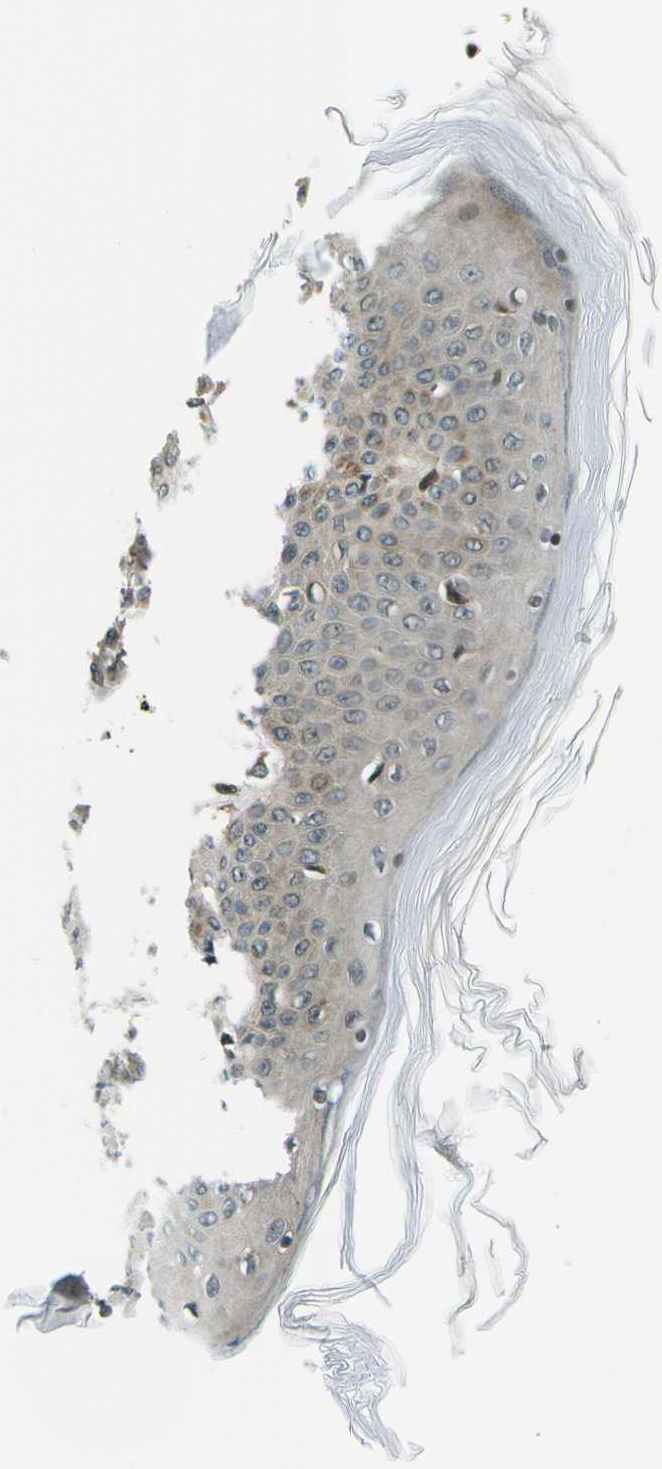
{"staining": {"intensity": "negative", "quantity": "none", "location": "none"}, "tissue": "skin", "cell_type": "Fibroblasts", "image_type": "normal", "snomed": [{"axis": "morphology", "description": "Normal tissue, NOS"}, {"axis": "topography", "description": "Skin"}], "caption": "The IHC micrograph has no significant staining in fibroblasts of skin.", "gene": "TMEM19", "patient": {"sex": "male", "age": 53}}